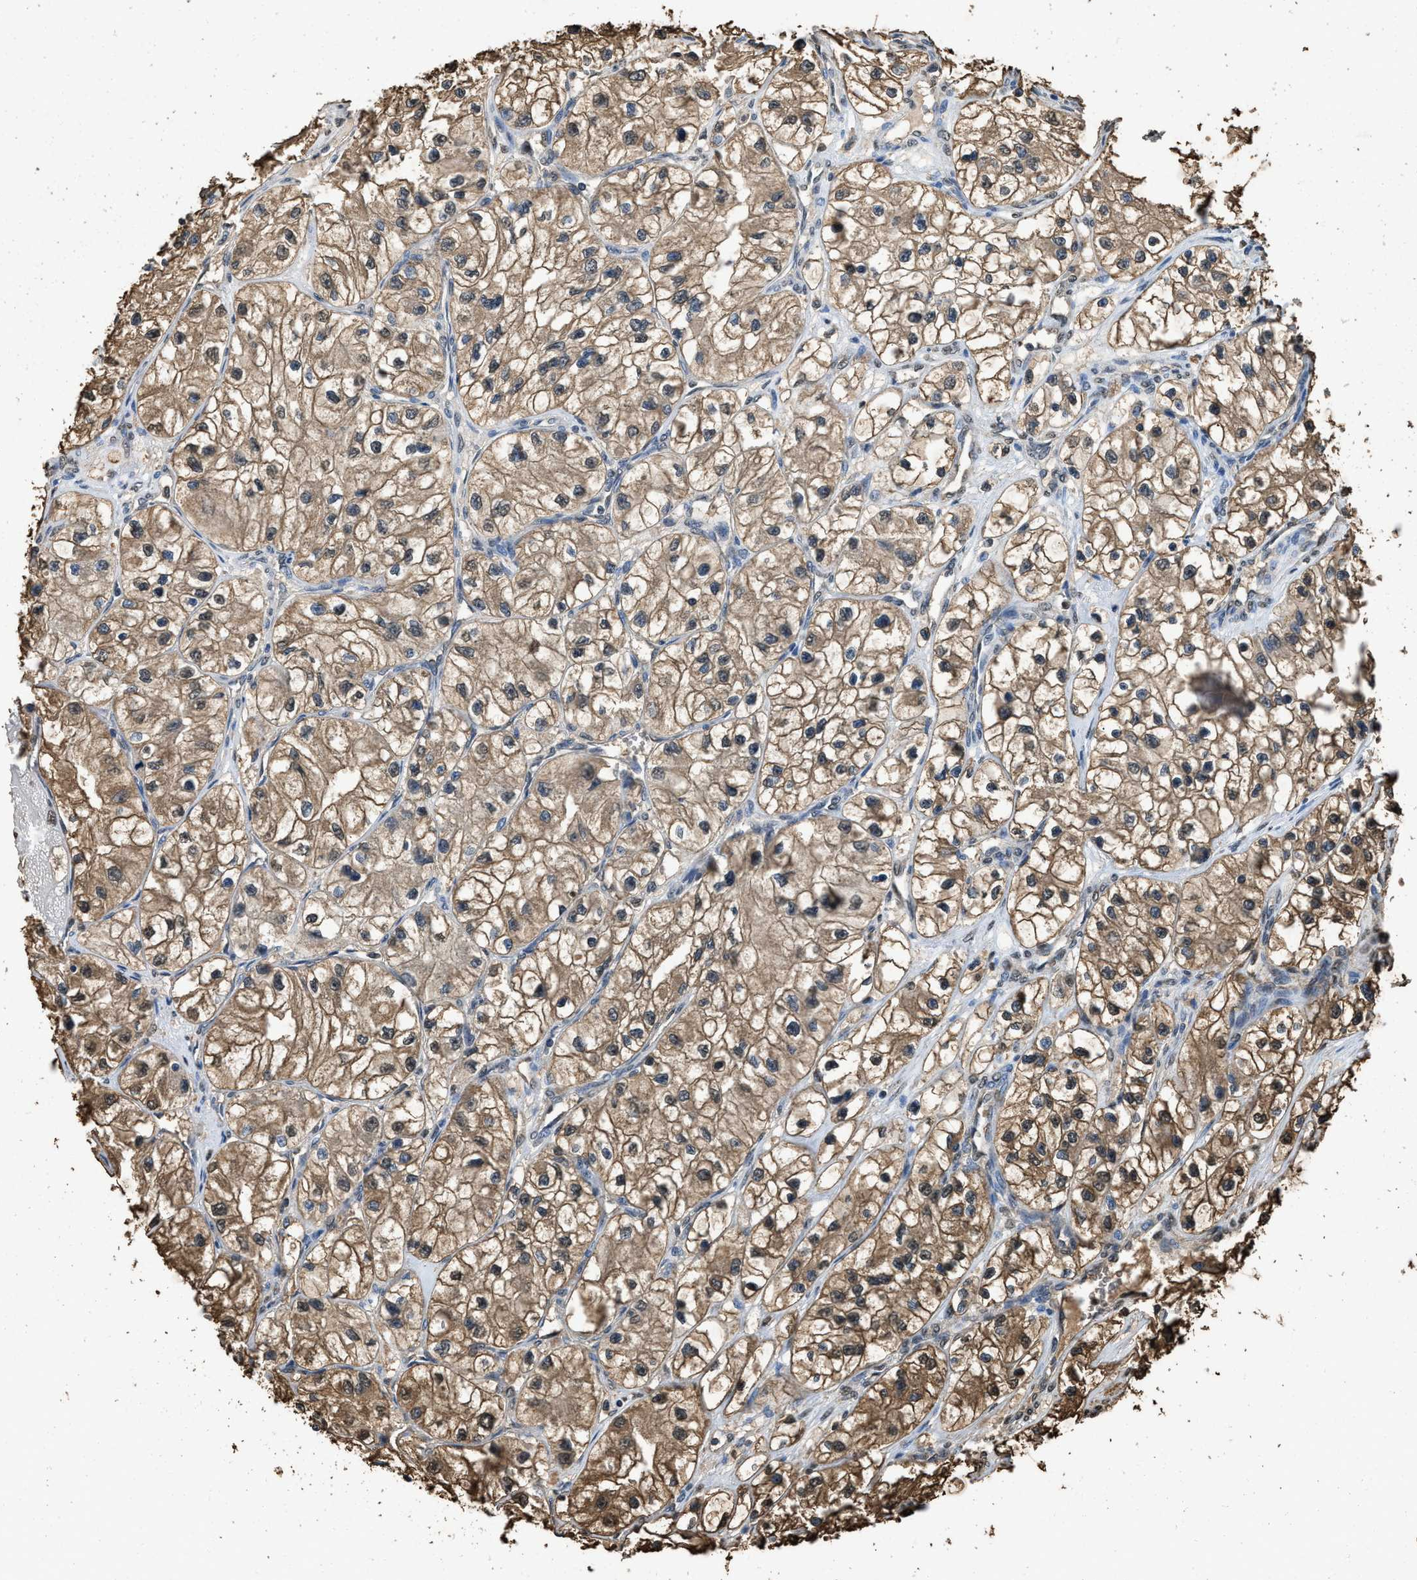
{"staining": {"intensity": "moderate", "quantity": ">75%", "location": "cytoplasmic/membranous"}, "tissue": "renal cancer", "cell_type": "Tumor cells", "image_type": "cancer", "snomed": [{"axis": "morphology", "description": "Adenocarcinoma, NOS"}, {"axis": "topography", "description": "Kidney"}], "caption": "IHC photomicrograph of neoplastic tissue: renal adenocarcinoma stained using IHC shows medium levels of moderate protein expression localized specifically in the cytoplasmic/membranous of tumor cells, appearing as a cytoplasmic/membranous brown color.", "gene": "GAPDH", "patient": {"sex": "female", "age": 57}}